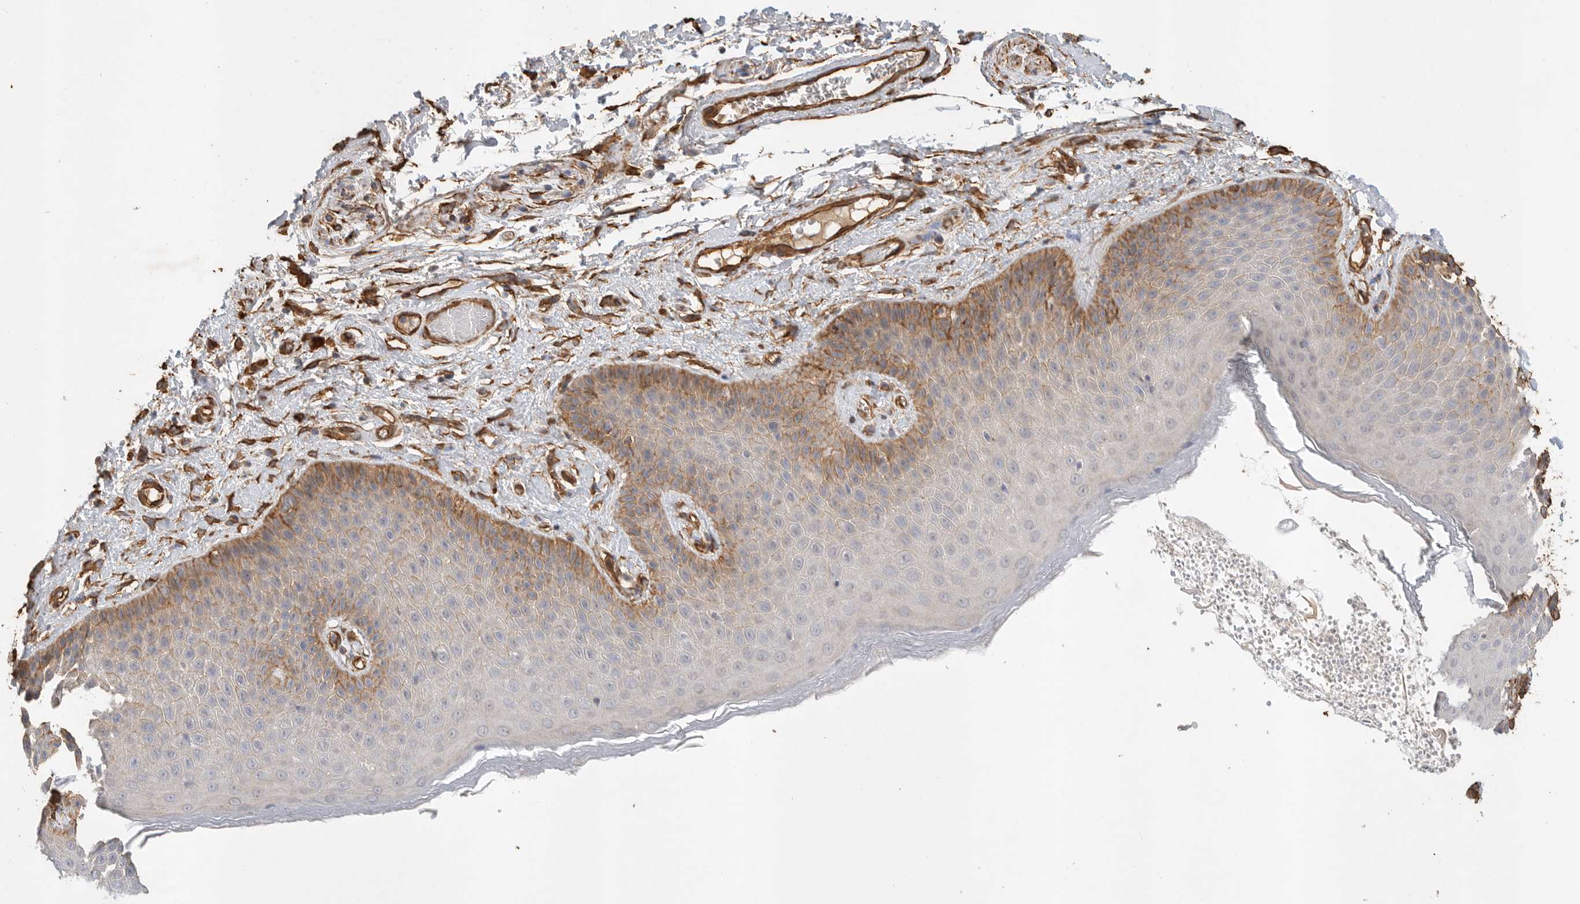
{"staining": {"intensity": "moderate", "quantity": "<25%", "location": "cytoplasmic/membranous"}, "tissue": "skin", "cell_type": "Epidermal cells", "image_type": "normal", "snomed": [{"axis": "morphology", "description": "Normal tissue, NOS"}, {"axis": "topography", "description": "Anal"}], "caption": "A photomicrograph showing moderate cytoplasmic/membranous expression in approximately <25% of epidermal cells in normal skin, as visualized by brown immunohistochemical staining.", "gene": "JMJD4", "patient": {"sex": "male", "age": 74}}